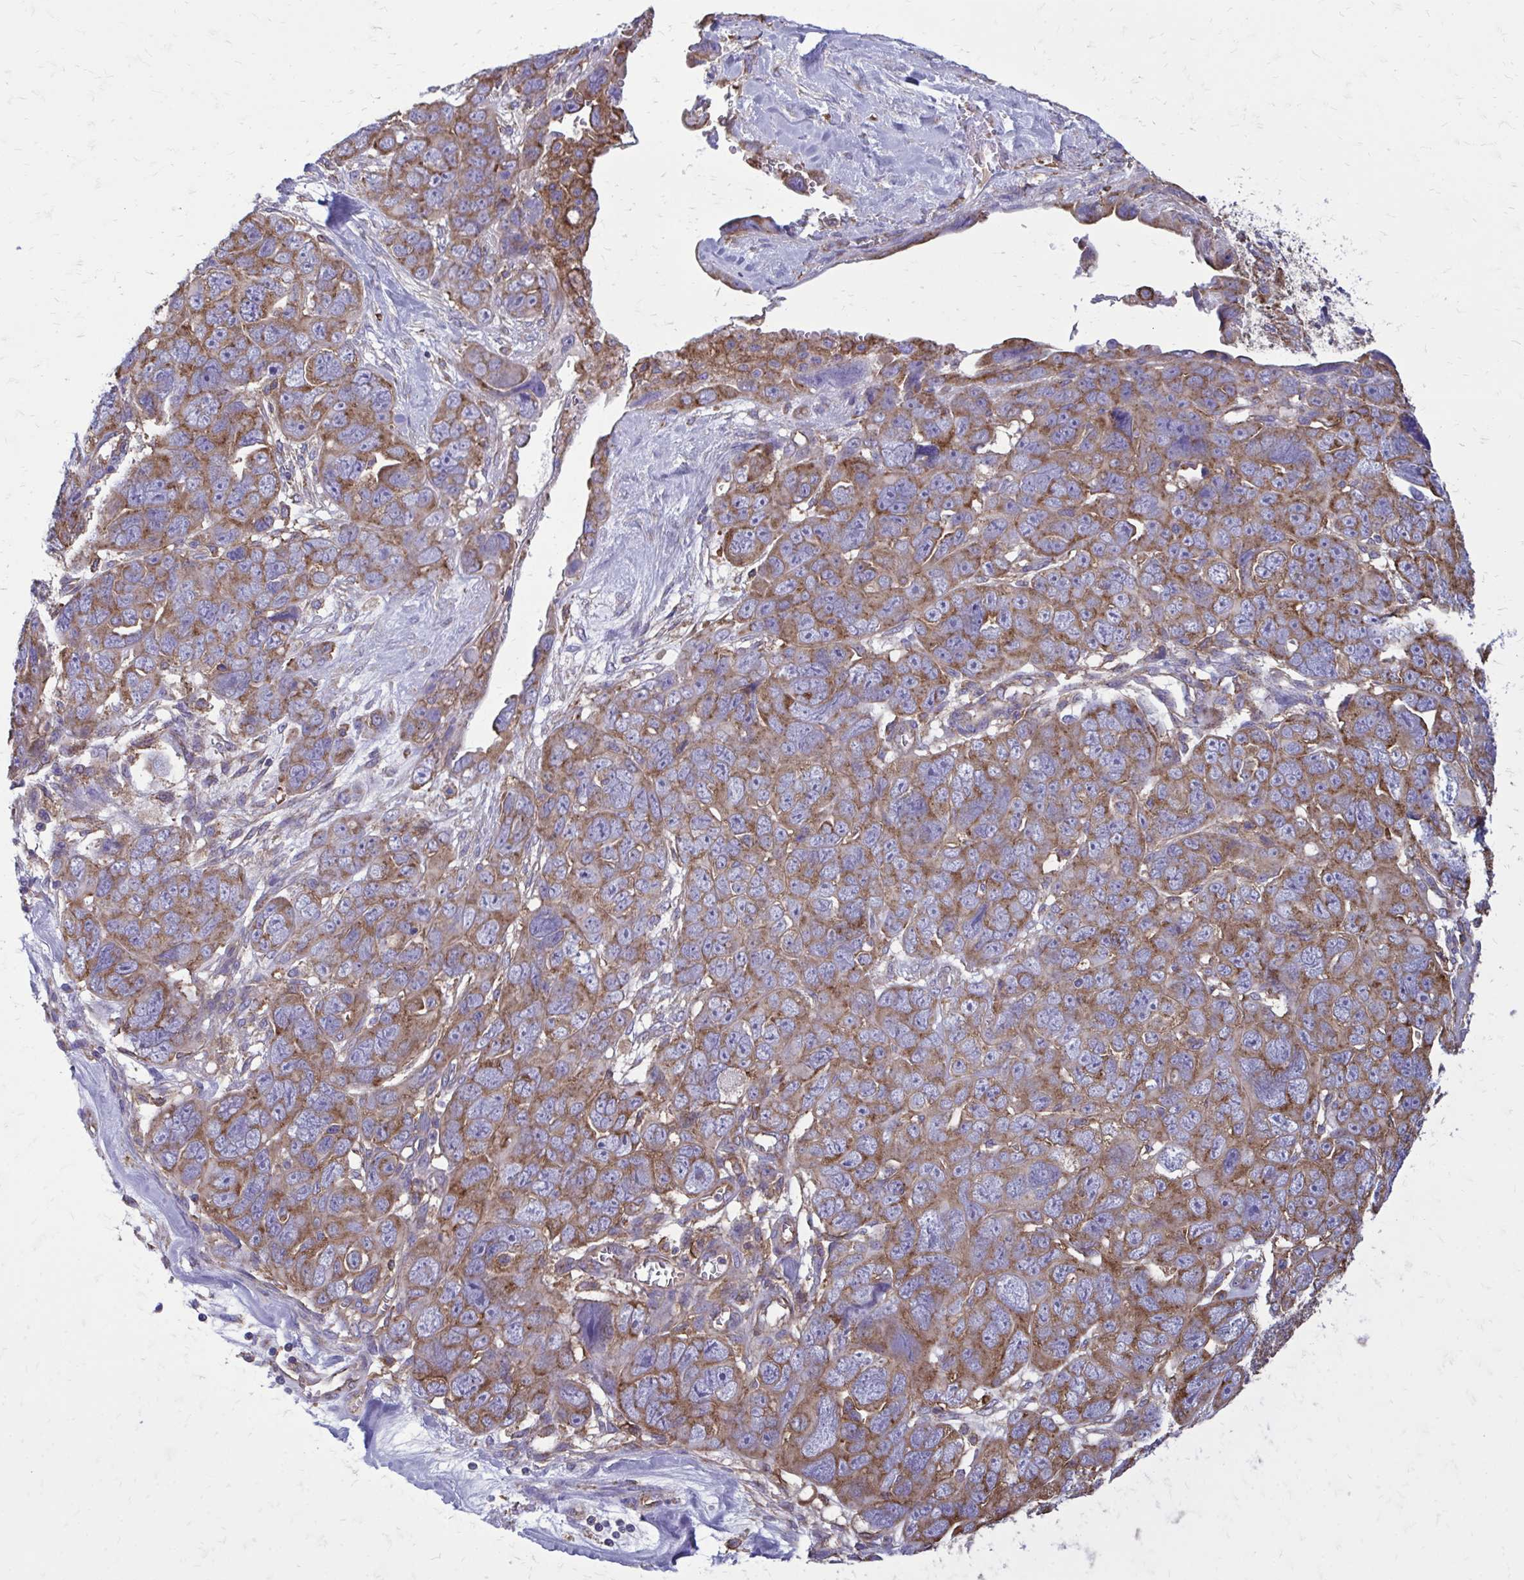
{"staining": {"intensity": "moderate", "quantity": ">75%", "location": "cytoplasmic/membranous"}, "tissue": "ovarian cancer", "cell_type": "Tumor cells", "image_type": "cancer", "snomed": [{"axis": "morphology", "description": "Cystadenocarcinoma, serous, NOS"}, {"axis": "topography", "description": "Ovary"}], "caption": "Protein analysis of serous cystadenocarcinoma (ovarian) tissue exhibits moderate cytoplasmic/membranous positivity in approximately >75% of tumor cells.", "gene": "CLTA", "patient": {"sex": "female", "age": 63}}